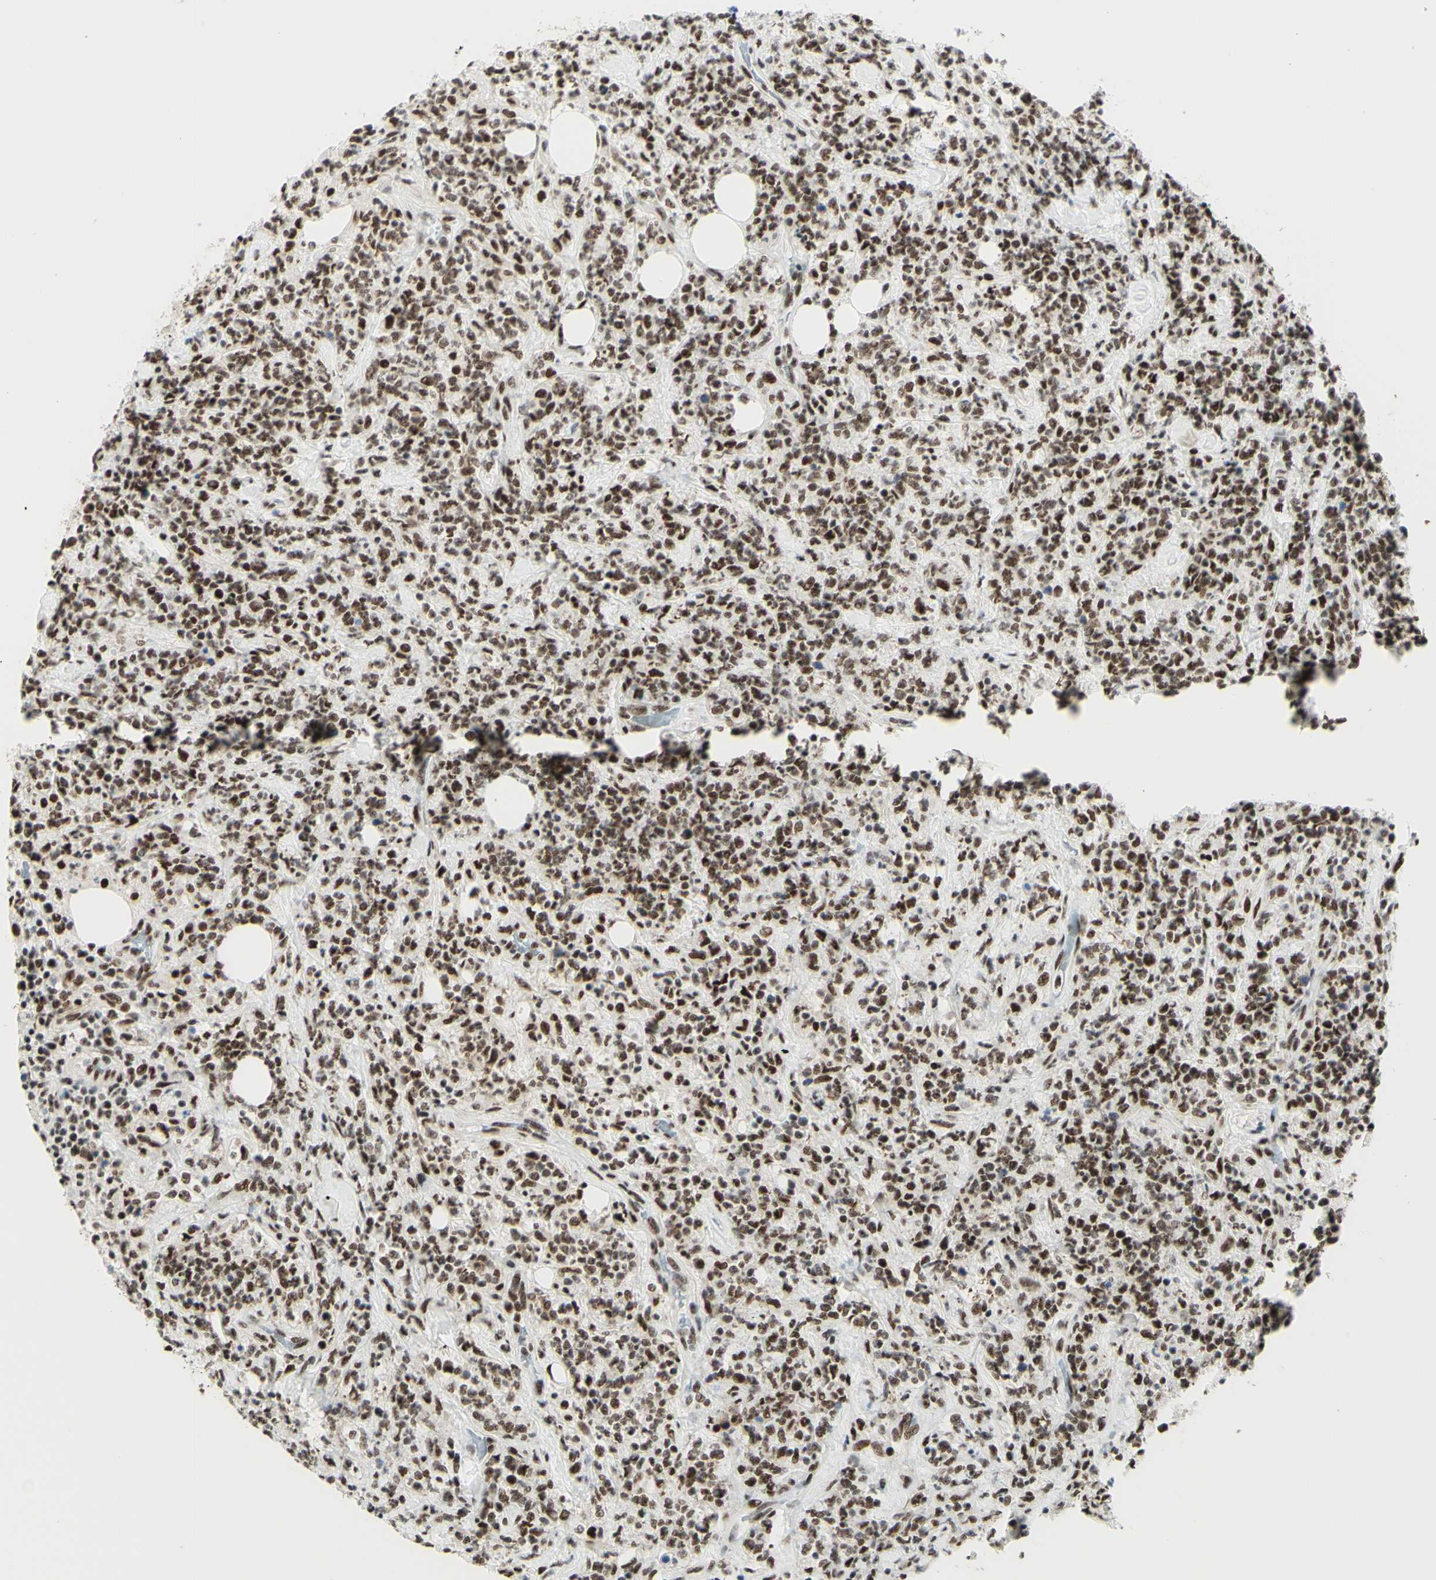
{"staining": {"intensity": "moderate", "quantity": ">75%", "location": "nuclear"}, "tissue": "lymphoma", "cell_type": "Tumor cells", "image_type": "cancer", "snomed": [{"axis": "morphology", "description": "Malignant lymphoma, non-Hodgkin's type, High grade"}, {"axis": "topography", "description": "Soft tissue"}], "caption": "Immunohistochemistry (DAB) staining of high-grade malignant lymphoma, non-Hodgkin's type exhibits moderate nuclear protein expression in approximately >75% of tumor cells.", "gene": "WTAP", "patient": {"sex": "male", "age": 18}}